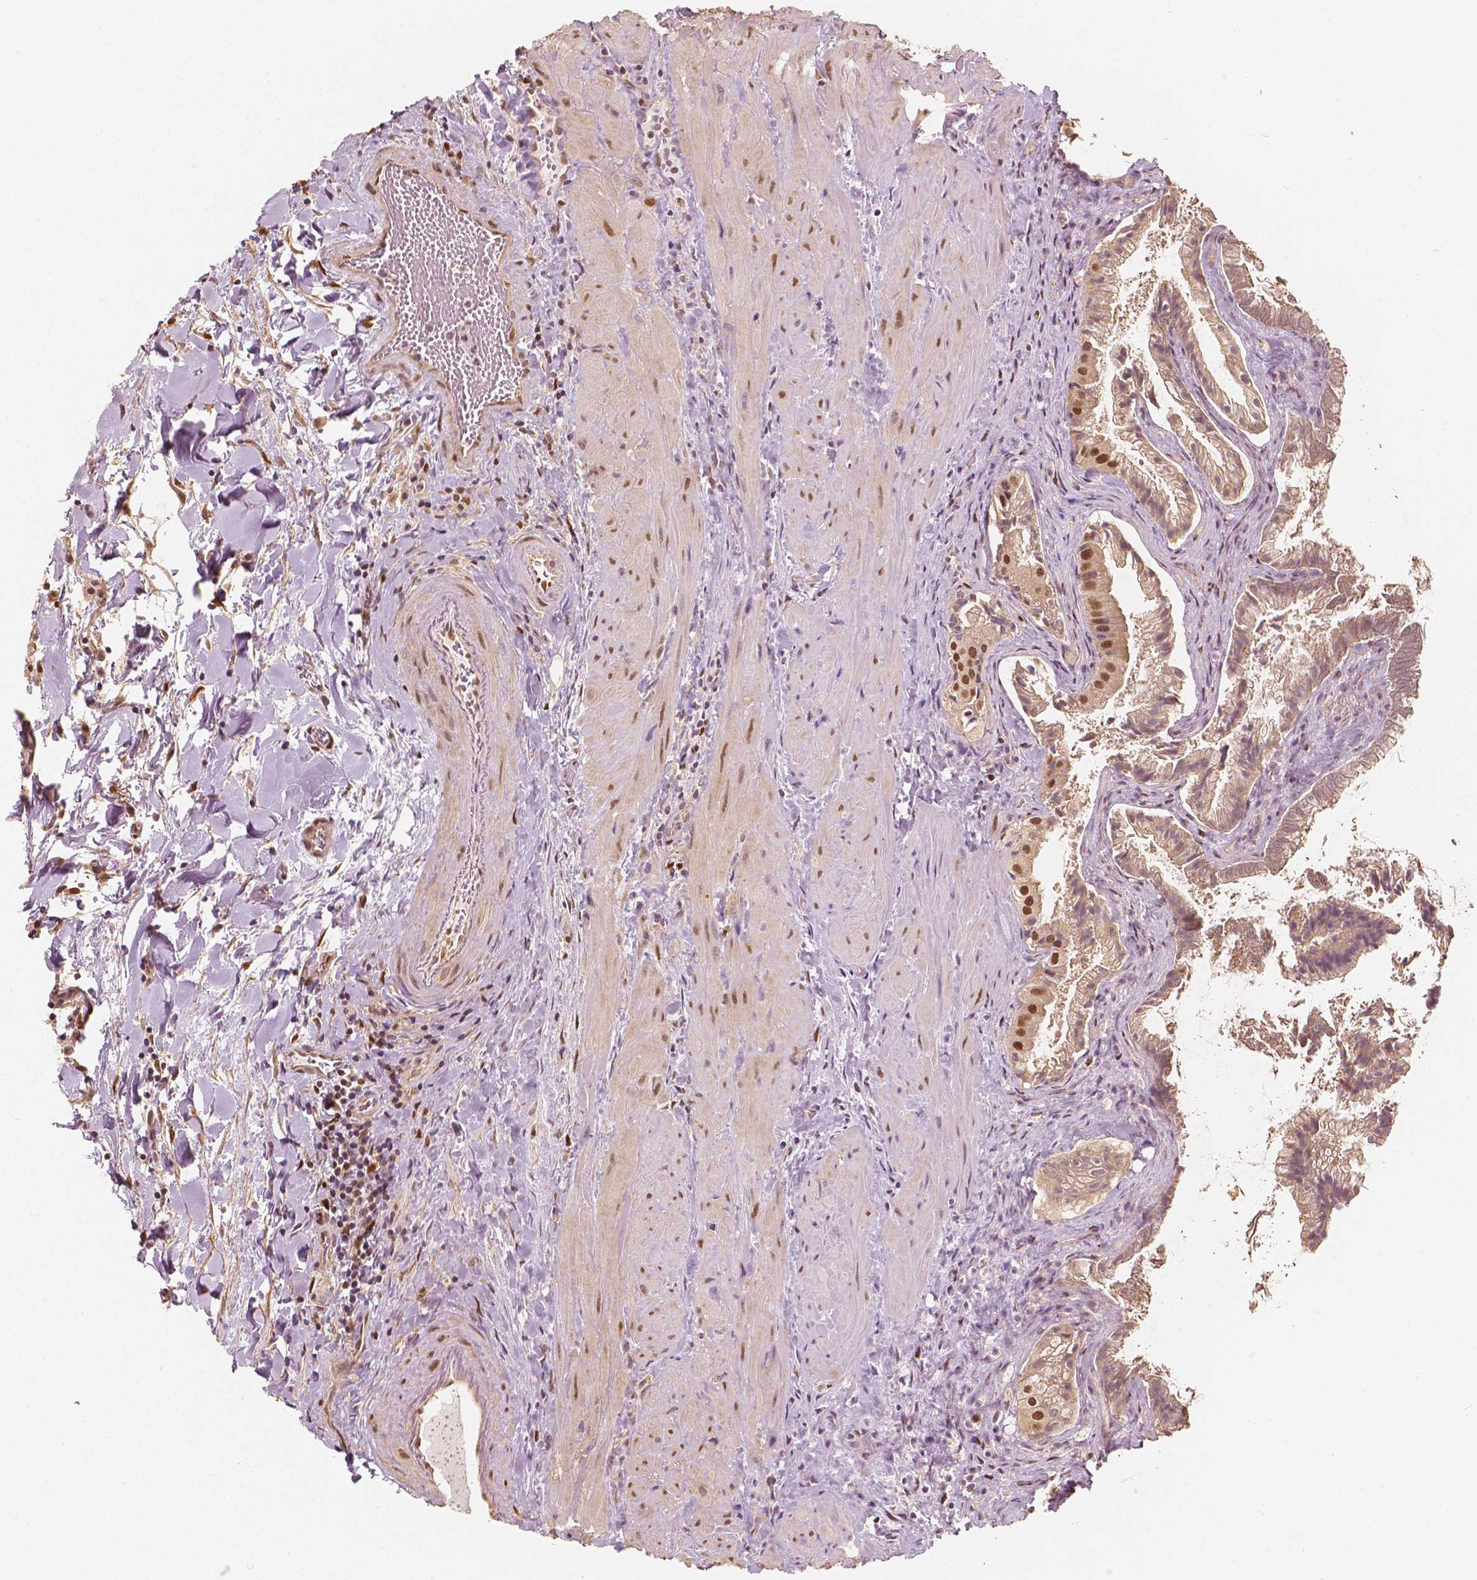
{"staining": {"intensity": "strong", "quantity": ">75%", "location": "nuclear"}, "tissue": "gallbladder", "cell_type": "Glandular cells", "image_type": "normal", "snomed": [{"axis": "morphology", "description": "Normal tissue, NOS"}, {"axis": "topography", "description": "Gallbladder"}], "caption": "IHC micrograph of unremarkable human gallbladder stained for a protein (brown), which displays high levels of strong nuclear positivity in about >75% of glandular cells.", "gene": "TBC1D17", "patient": {"sex": "male", "age": 70}}